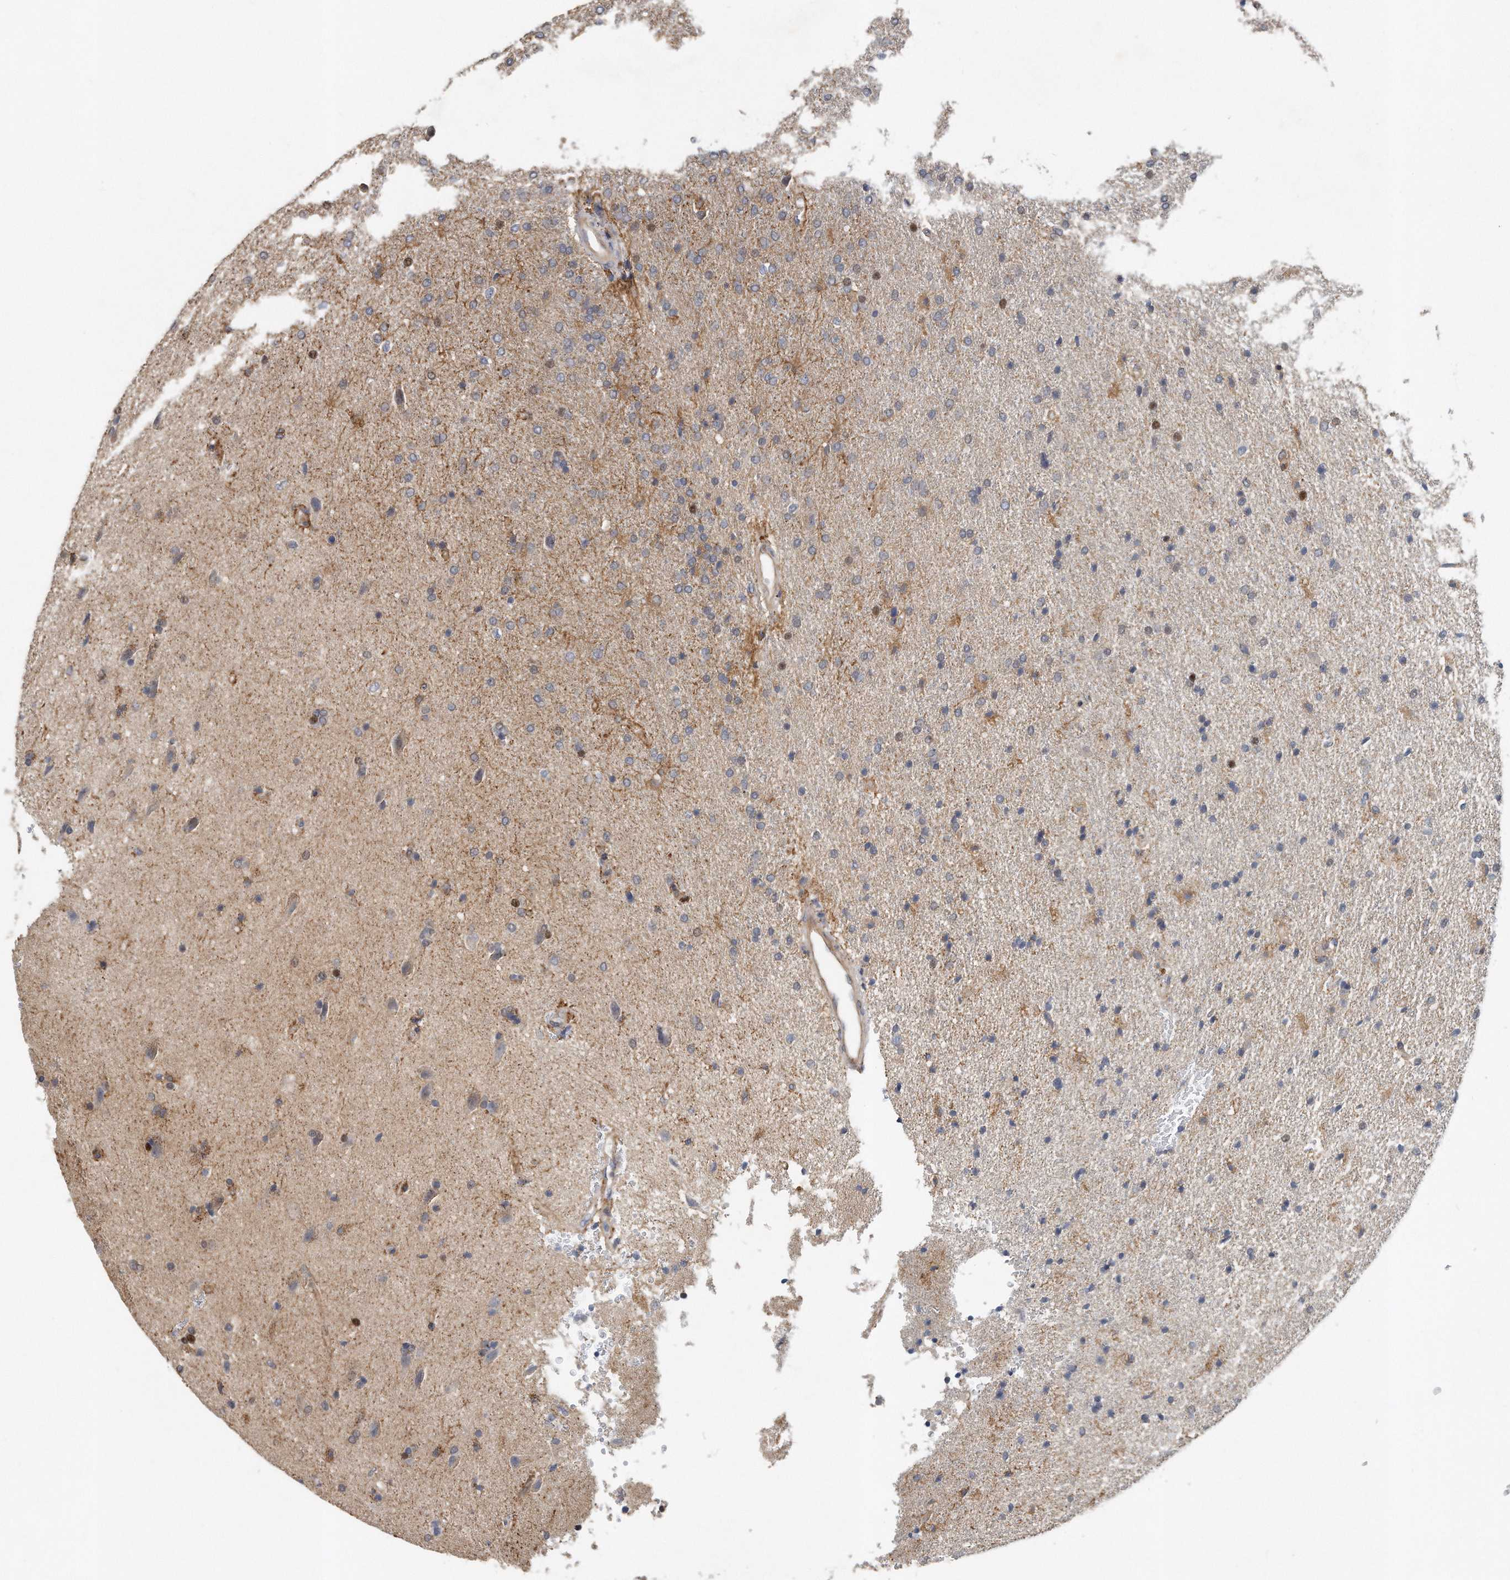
{"staining": {"intensity": "moderate", "quantity": "<25%", "location": "cytoplasmic/membranous"}, "tissue": "glioma", "cell_type": "Tumor cells", "image_type": "cancer", "snomed": [{"axis": "morphology", "description": "Glioma, malignant, High grade"}, {"axis": "topography", "description": "Brain"}], "caption": "There is low levels of moderate cytoplasmic/membranous staining in tumor cells of malignant high-grade glioma, as demonstrated by immunohistochemical staining (brown color).", "gene": "PCDH8", "patient": {"sex": "male", "age": 72}}